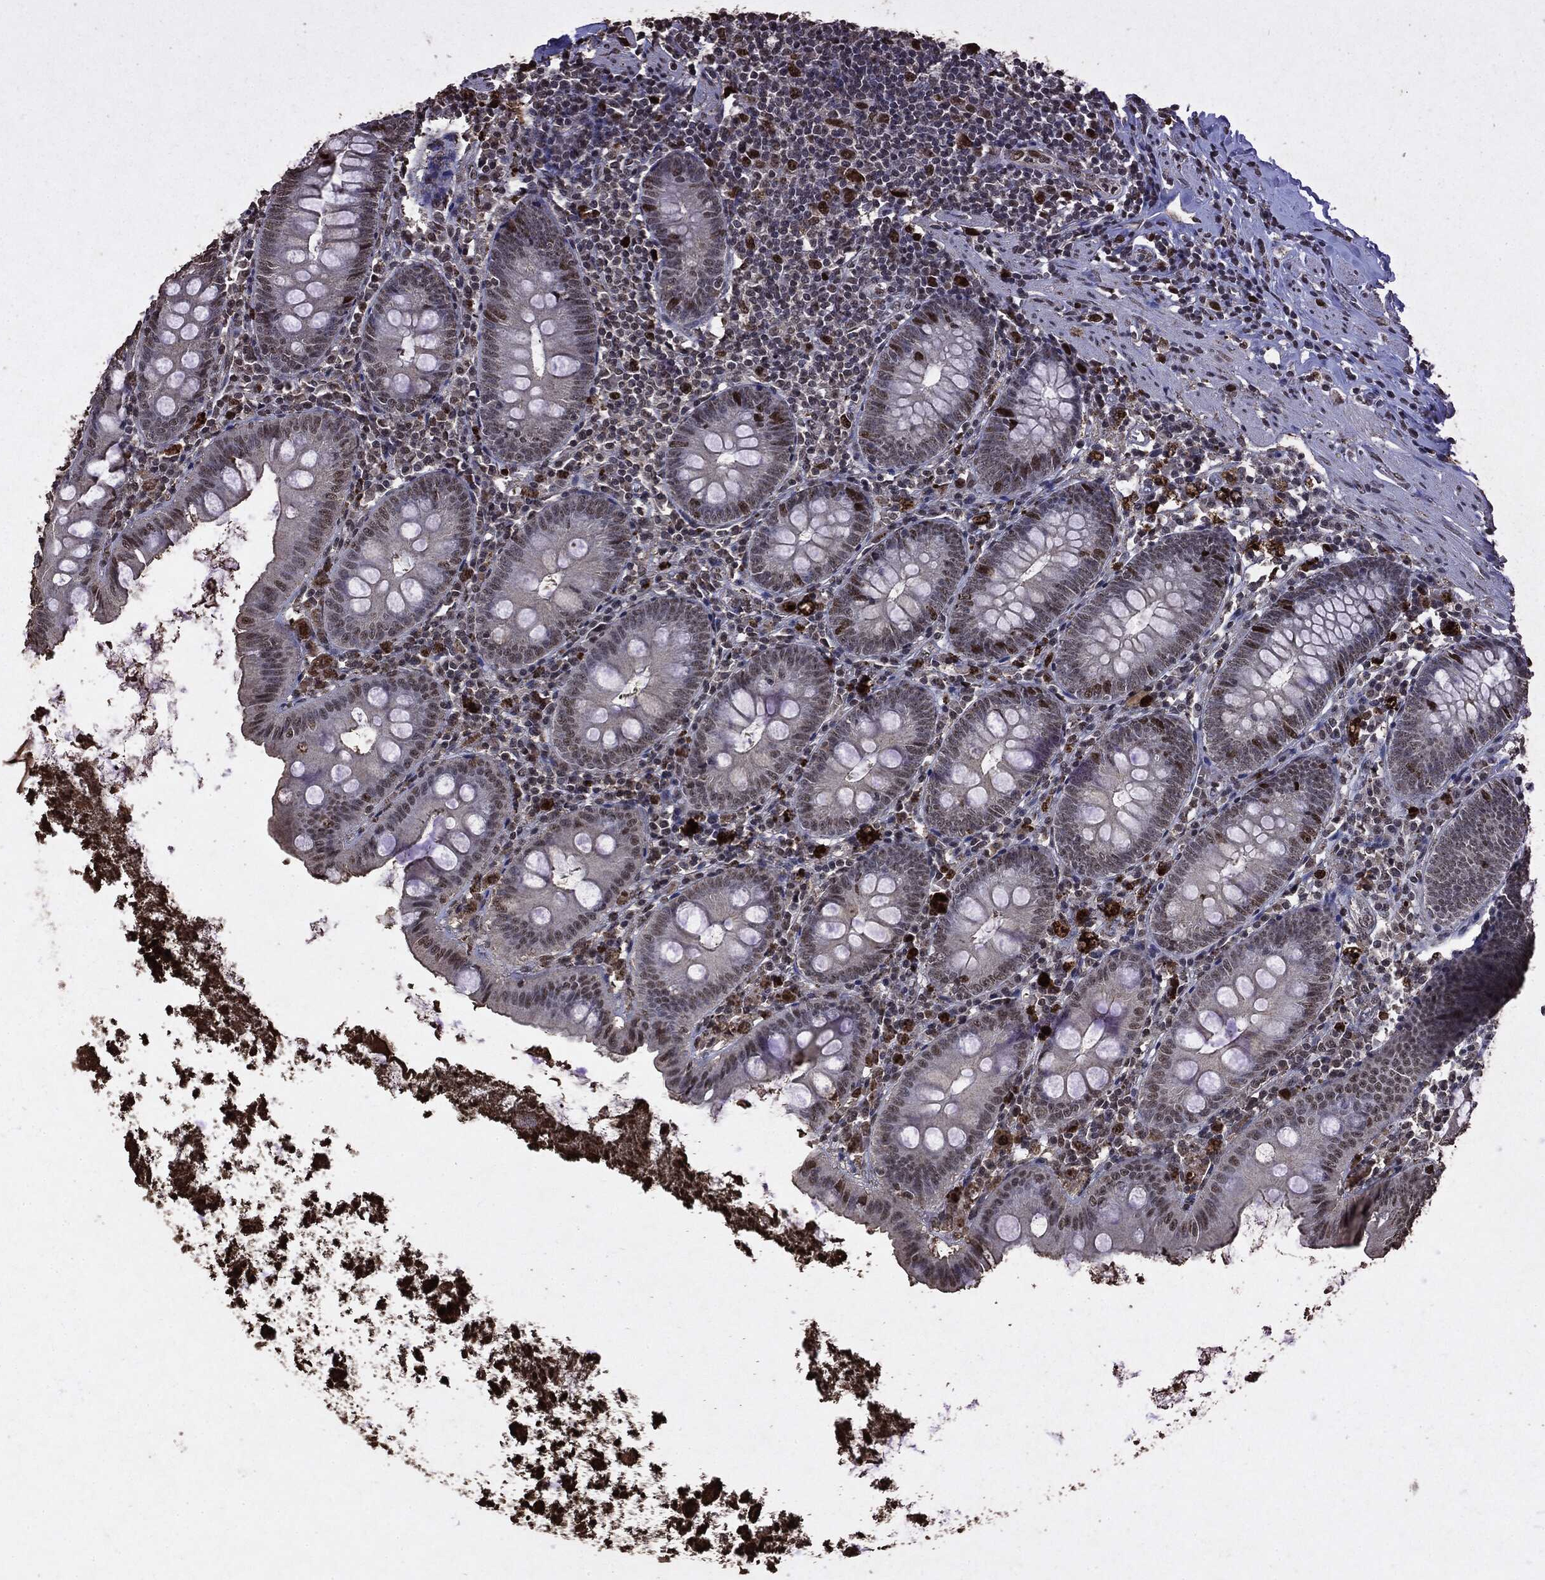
{"staining": {"intensity": "moderate", "quantity": "<25%", "location": "nuclear"}, "tissue": "appendix", "cell_type": "Glandular cells", "image_type": "normal", "snomed": [{"axis": "morphology", "description": "Normal tissue, NOS"}, {"axis": "topography", "description": "Appendix"}], "caption": "Appendix was stained to show a protein in brown. There is low levels of moderate nuclear staining in approximately <25% of glandular cells.", "gene": "RAD18", "patient": {"sex": "female", "age": 82}}